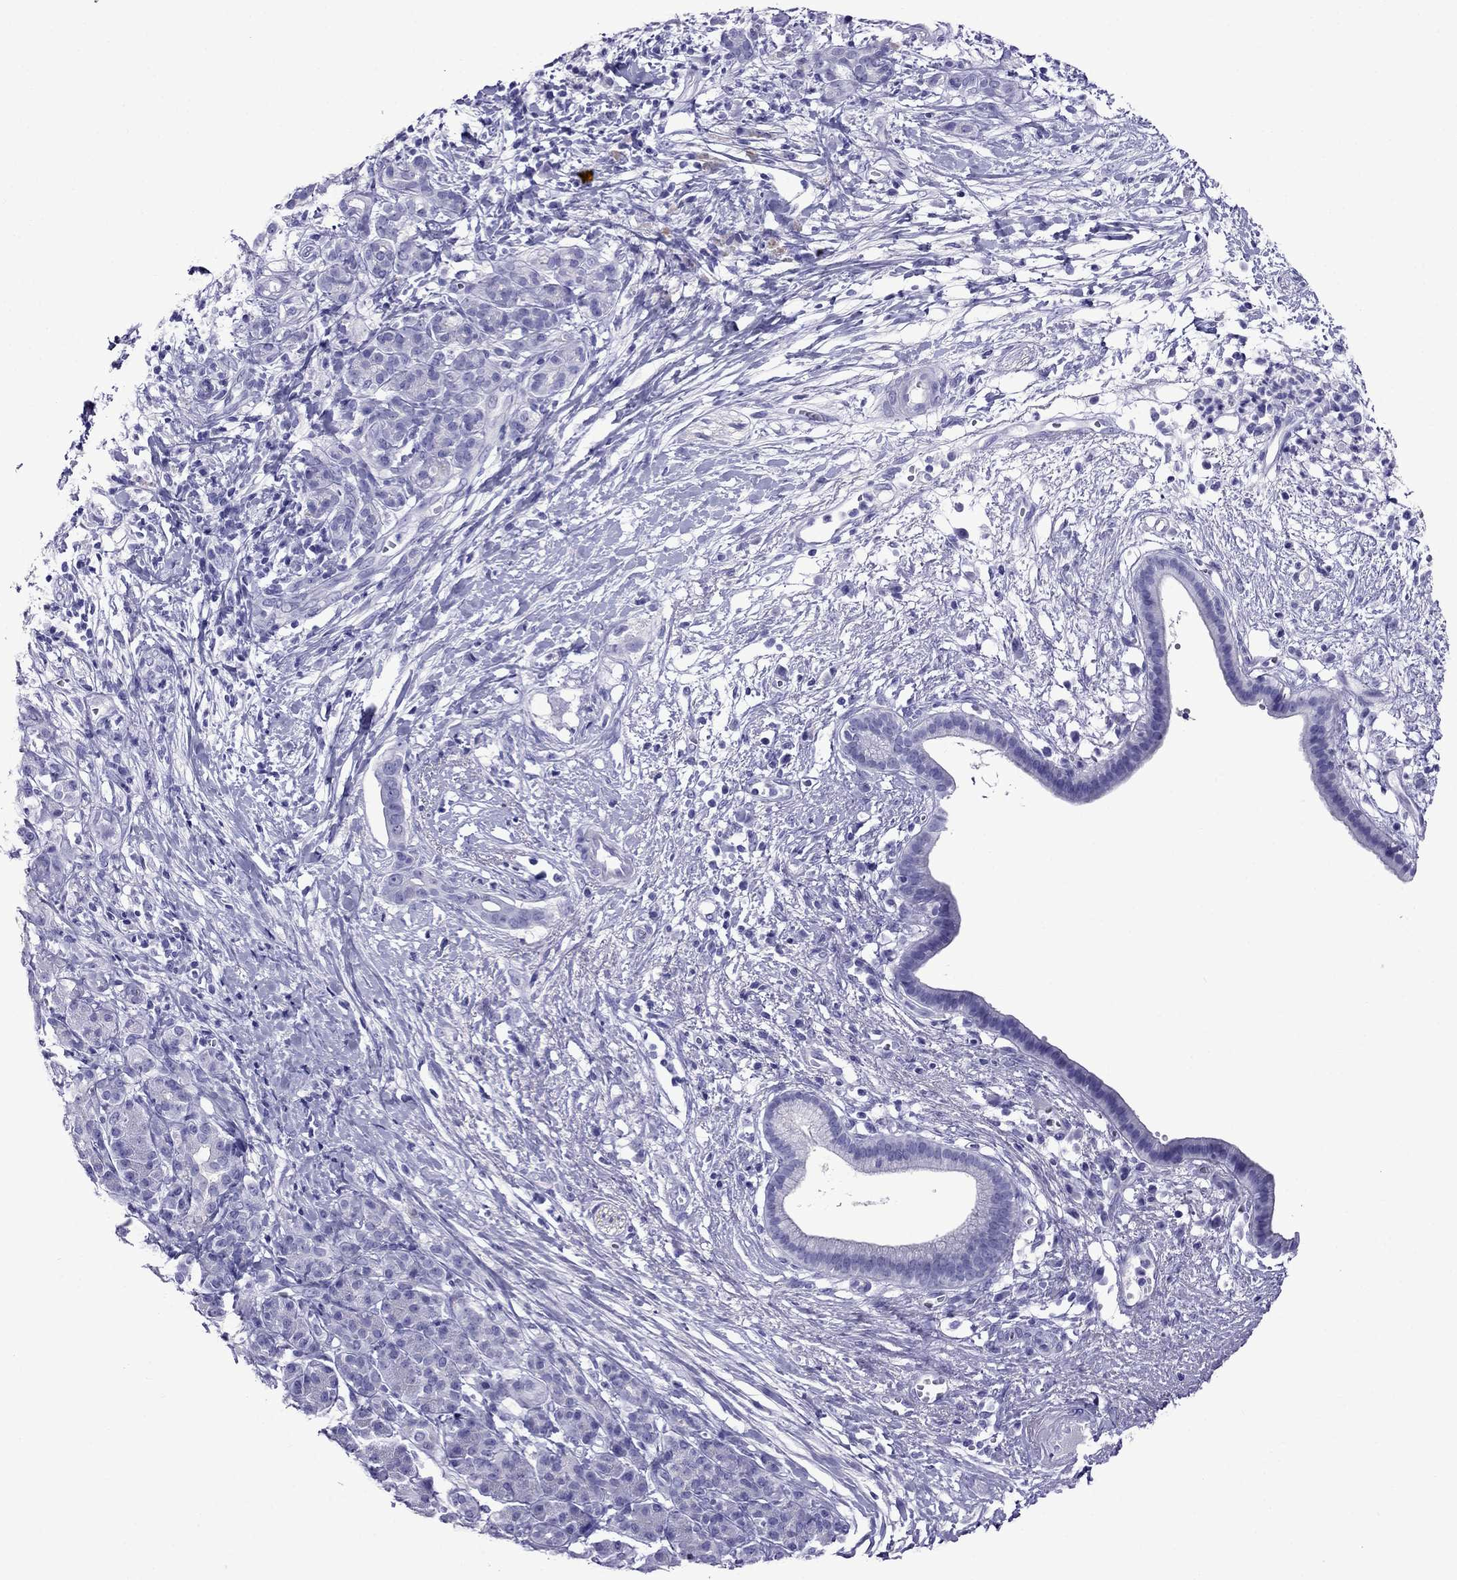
{"staining": {"intensity": "negative", "quantity": "none", "location": "none"}, "tissue": "pancreatic cancer", "cell_type": "Tumor cells", "image_type": "cancer", "snomed": [{"axis": "morphology", "description": "Adenocarcinoma, NOS"}, {"axis": "topography", "description": "Pancreas"}], "caption": "Immunohistochemistry of adenocarcinoma (pancreatic) exhibits no staining in tumor cells.", "gene": "CRYBA1", "patient": {"sex": "male", "age": 61}}